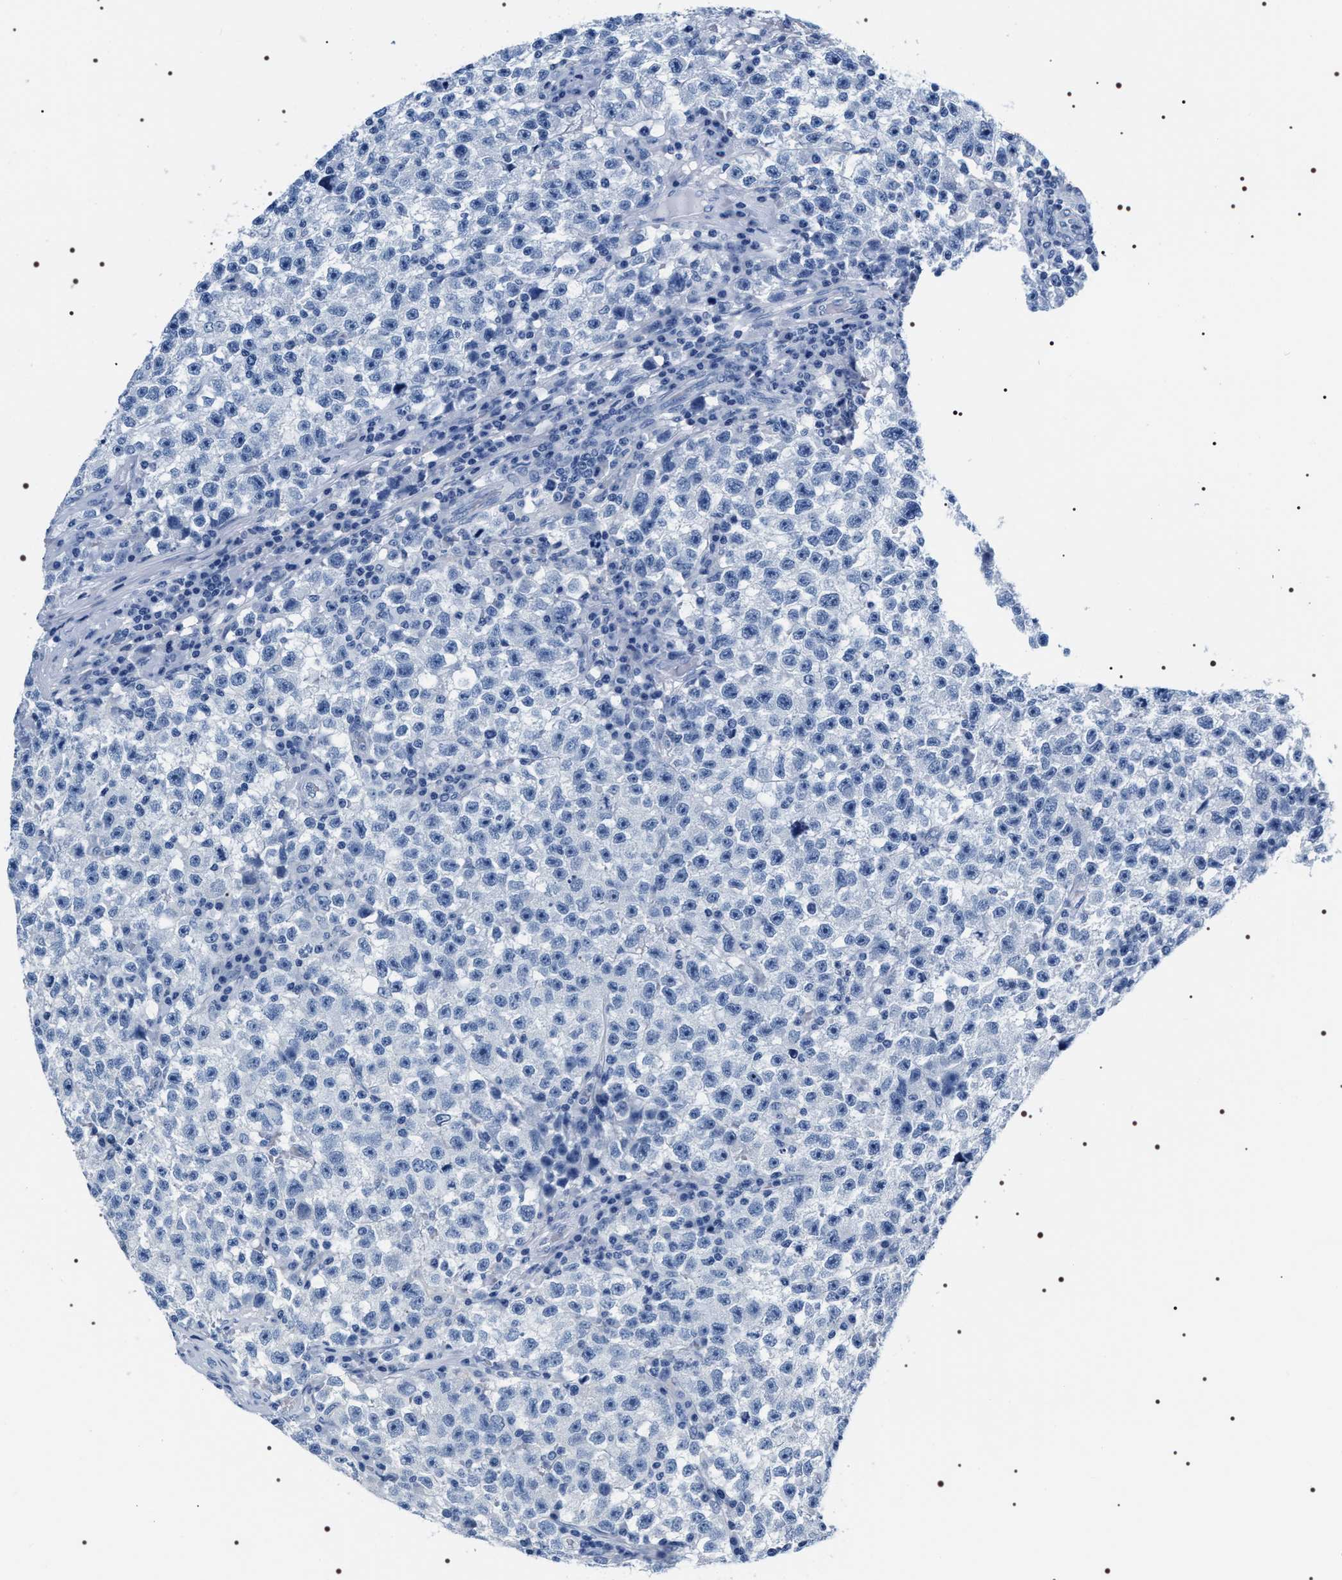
{"staining": {"intensity": "negative", "quantity": "none", "location": "none"}, "tissue": "testis cancer", "cell_type": "Tumor cells", "image_type": "cancer", "snomed": [{"axis": "morphology", "description": "Seminoma, NOS"}, {"axis": "topography", "description": "Testis"}], "caption": "Tumor cells show no significant staining in testis cancer.", "gene": "ADH4", "patient": {"sex": "male", "age": 22}}